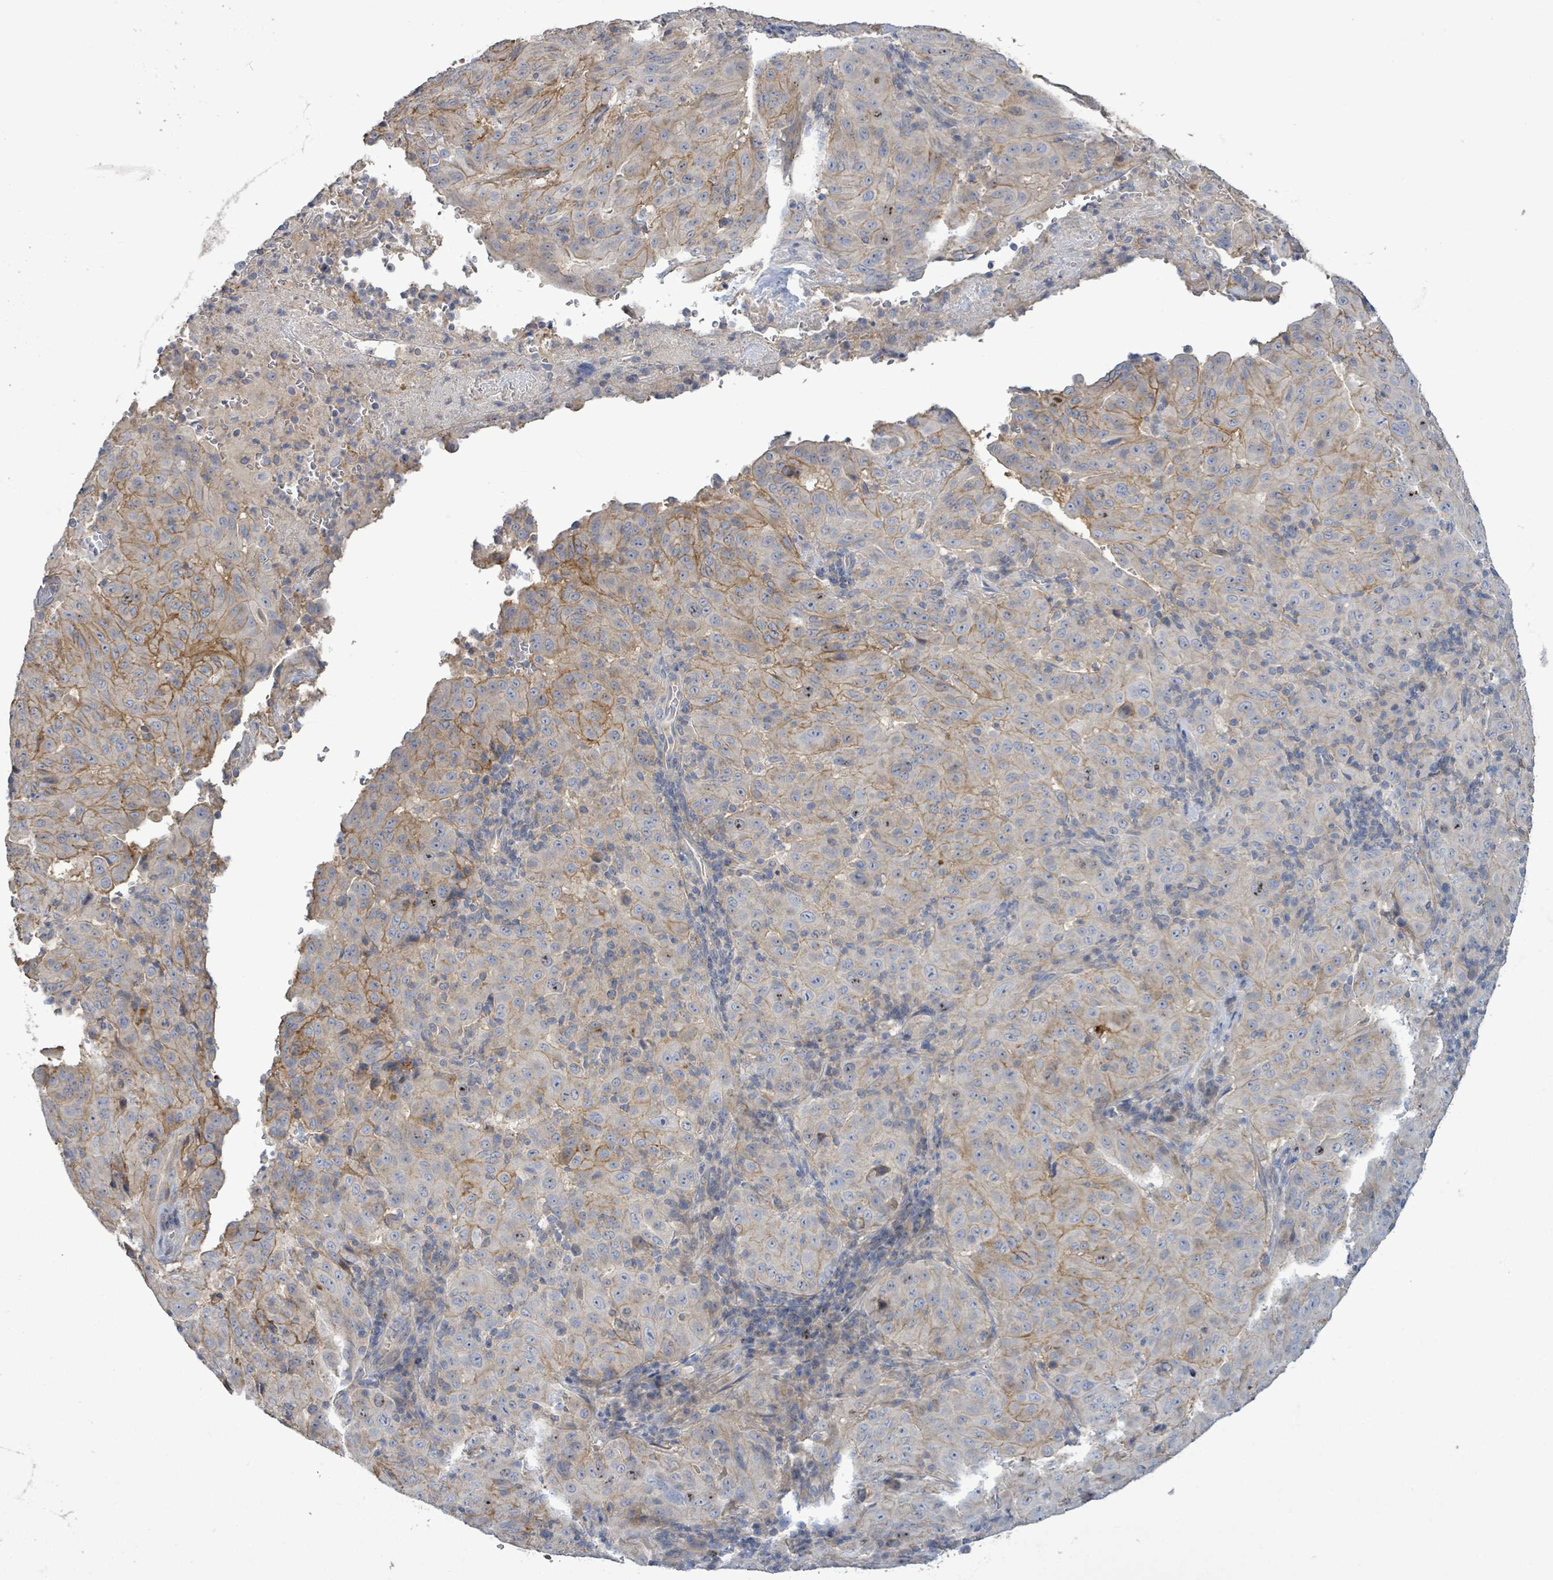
{"staining": {"intensity": "moderate", "quantity": "<25%", "location": "cytoplasmic/membranous"}, "tissue": "pancreatic cancer", "cell_type": "Tumor cells", "image_type": "cancer", "snomed": [{"axis": "morphology", "description": "Adenocarcinoma, NOS"}, {"axis": "topography", "description": "Pancreas"}], "caption": "Immunohistochemical staining of pancreatic cancer (adenocarcinoma) reveals low levels of moderate cytoplasmic/membranous protein positivity in about <25% of tumor cells. (DAB (3,3'-diaminobenzidine) IHC, brown staining for protein, blue staining for nuclei).", "gene": "KRAS", "patient": {"sex": "male", "age": 63}}